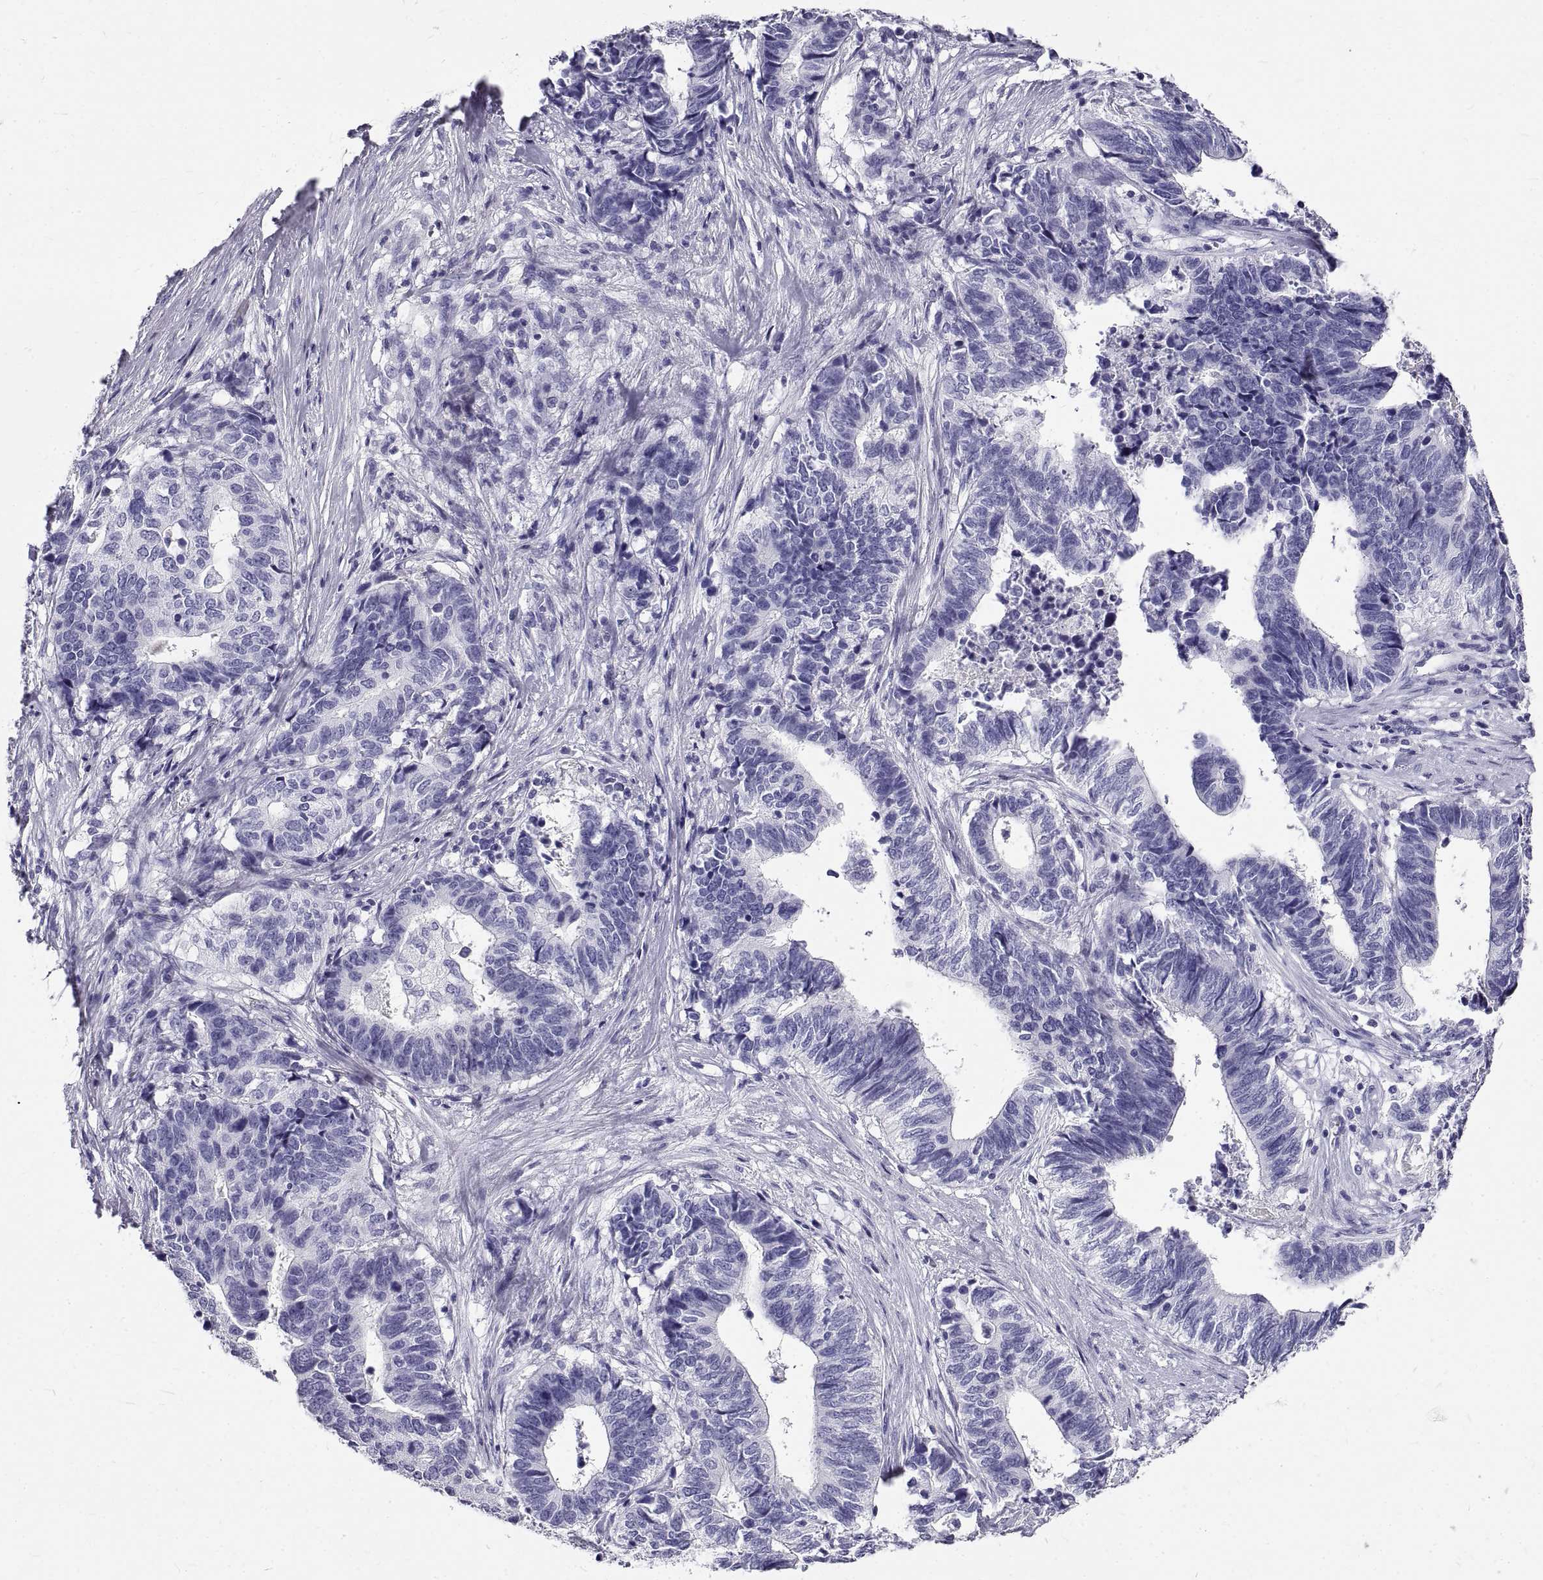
{"staining": {"intensity": "negative", "quantity": "none", "location": "none"}, "tissue": "stomach cancer", "cell_type": "Tumor cells", "image_type": "cancer", "snomed": [{"axis": "morphology", "description": "Adenocarcinoma, NOS"}, {"axis": "topography", "description": "Stomach, upper"}], "caption": "Immunohistochemistry histopathology image of human stomach adenocarcinoma stained for a protein (brown), which demonstrates no expression in tumor cells.", "gene": "GNG12", "patient": {"sex": "female", "age": 67}}